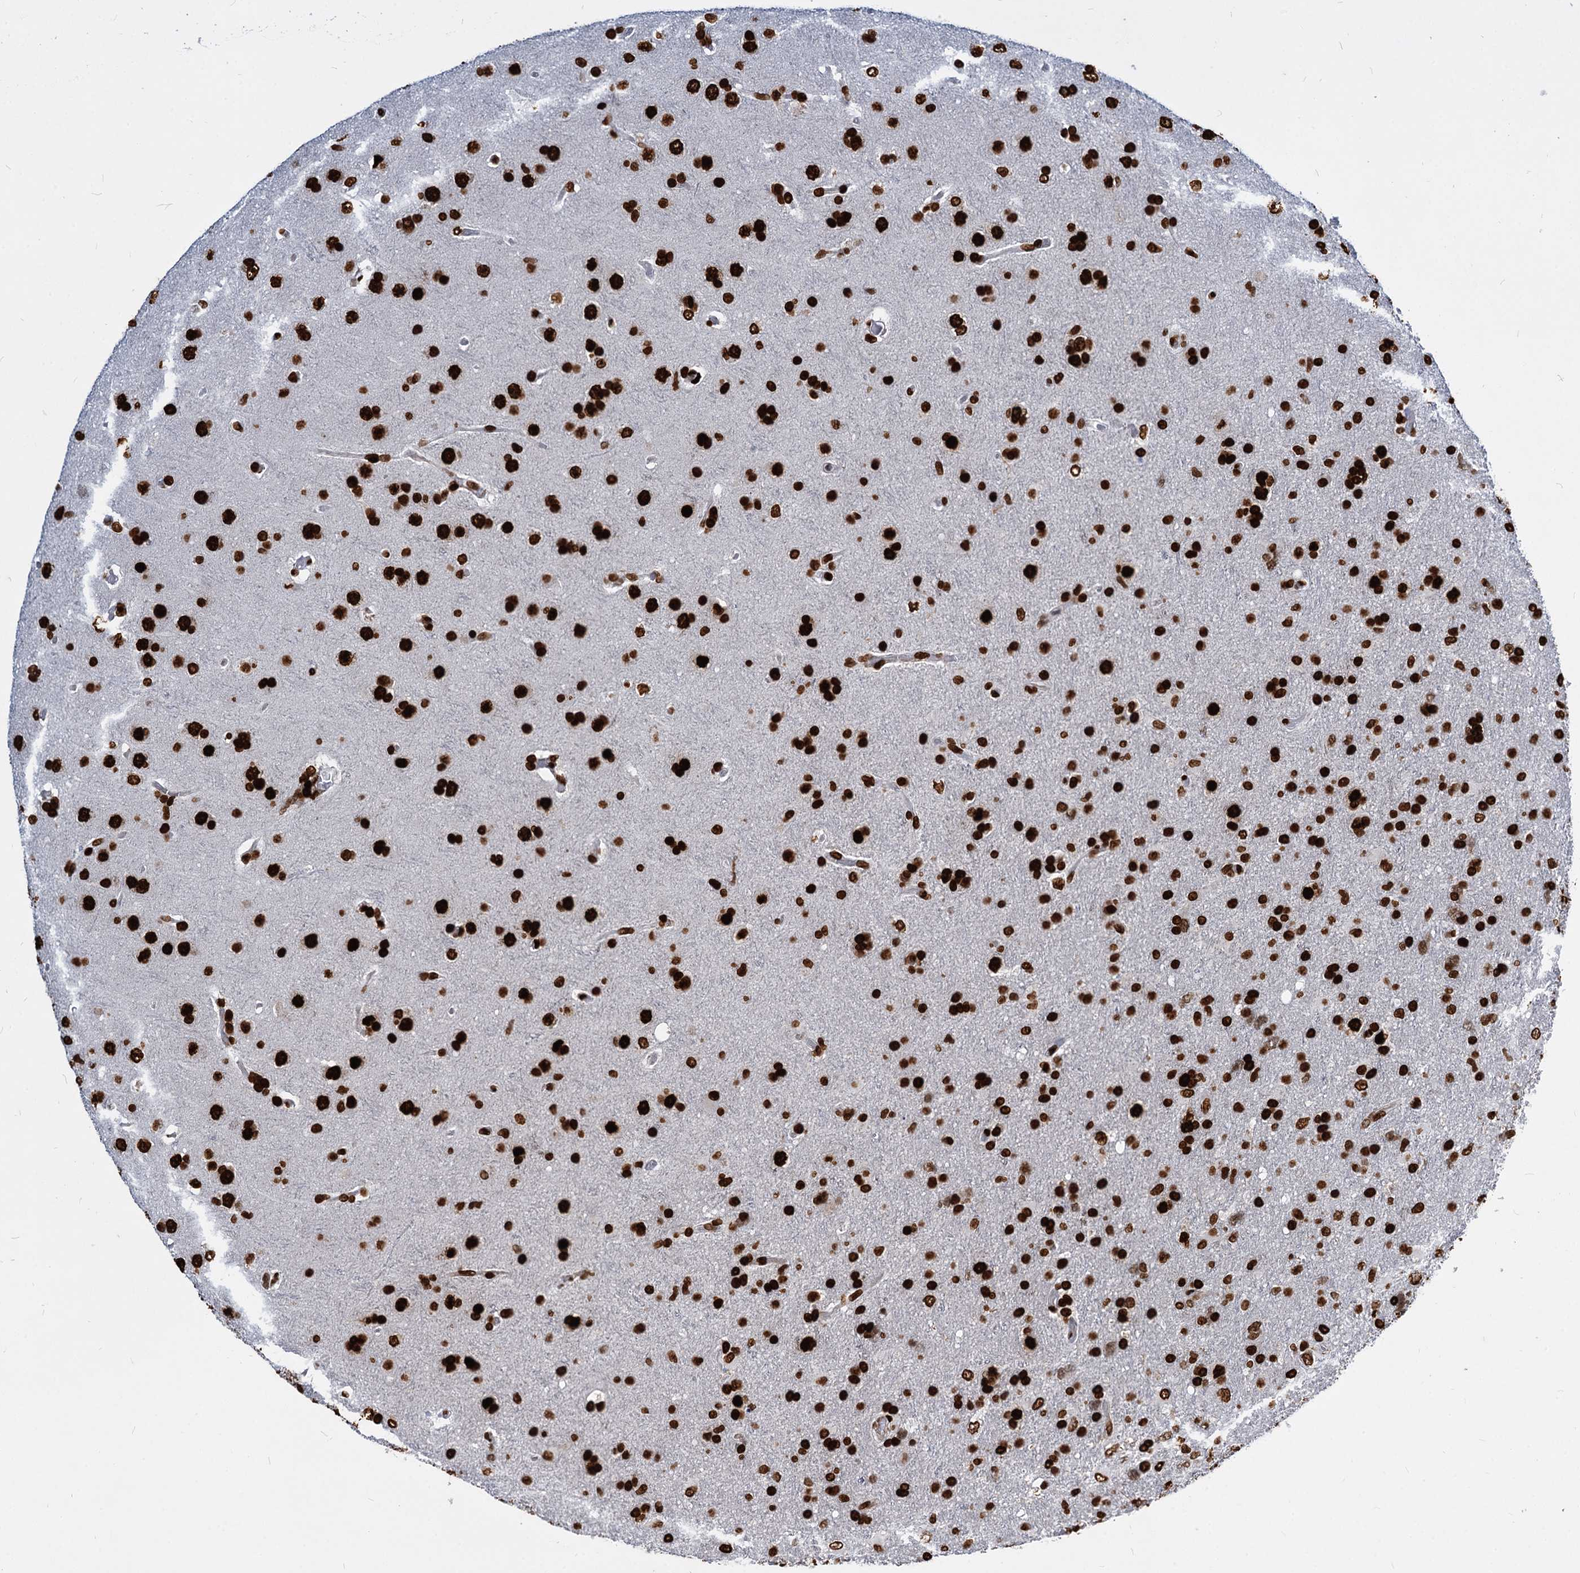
{"staining": {"intensity": "strong", "quantity": ">75%", "location": "nuclear"}, "tissue": "glioma", "cell_type": "Tumor cells", "image_type": "cancer", "snomed": [{"axis": "morphology", "description": "Glioma, malignant, High grade"}, {"axis": "topography", "description": "Brain"}], "caption": "A histopathology image showing strong nuclear expression in about >75% of tumor cells in high-grade glioma (malignant), as visualized by brown immunohistochemical staining.", "gene": "MECP2", "patient": {"sex": "male", "age": 61}}